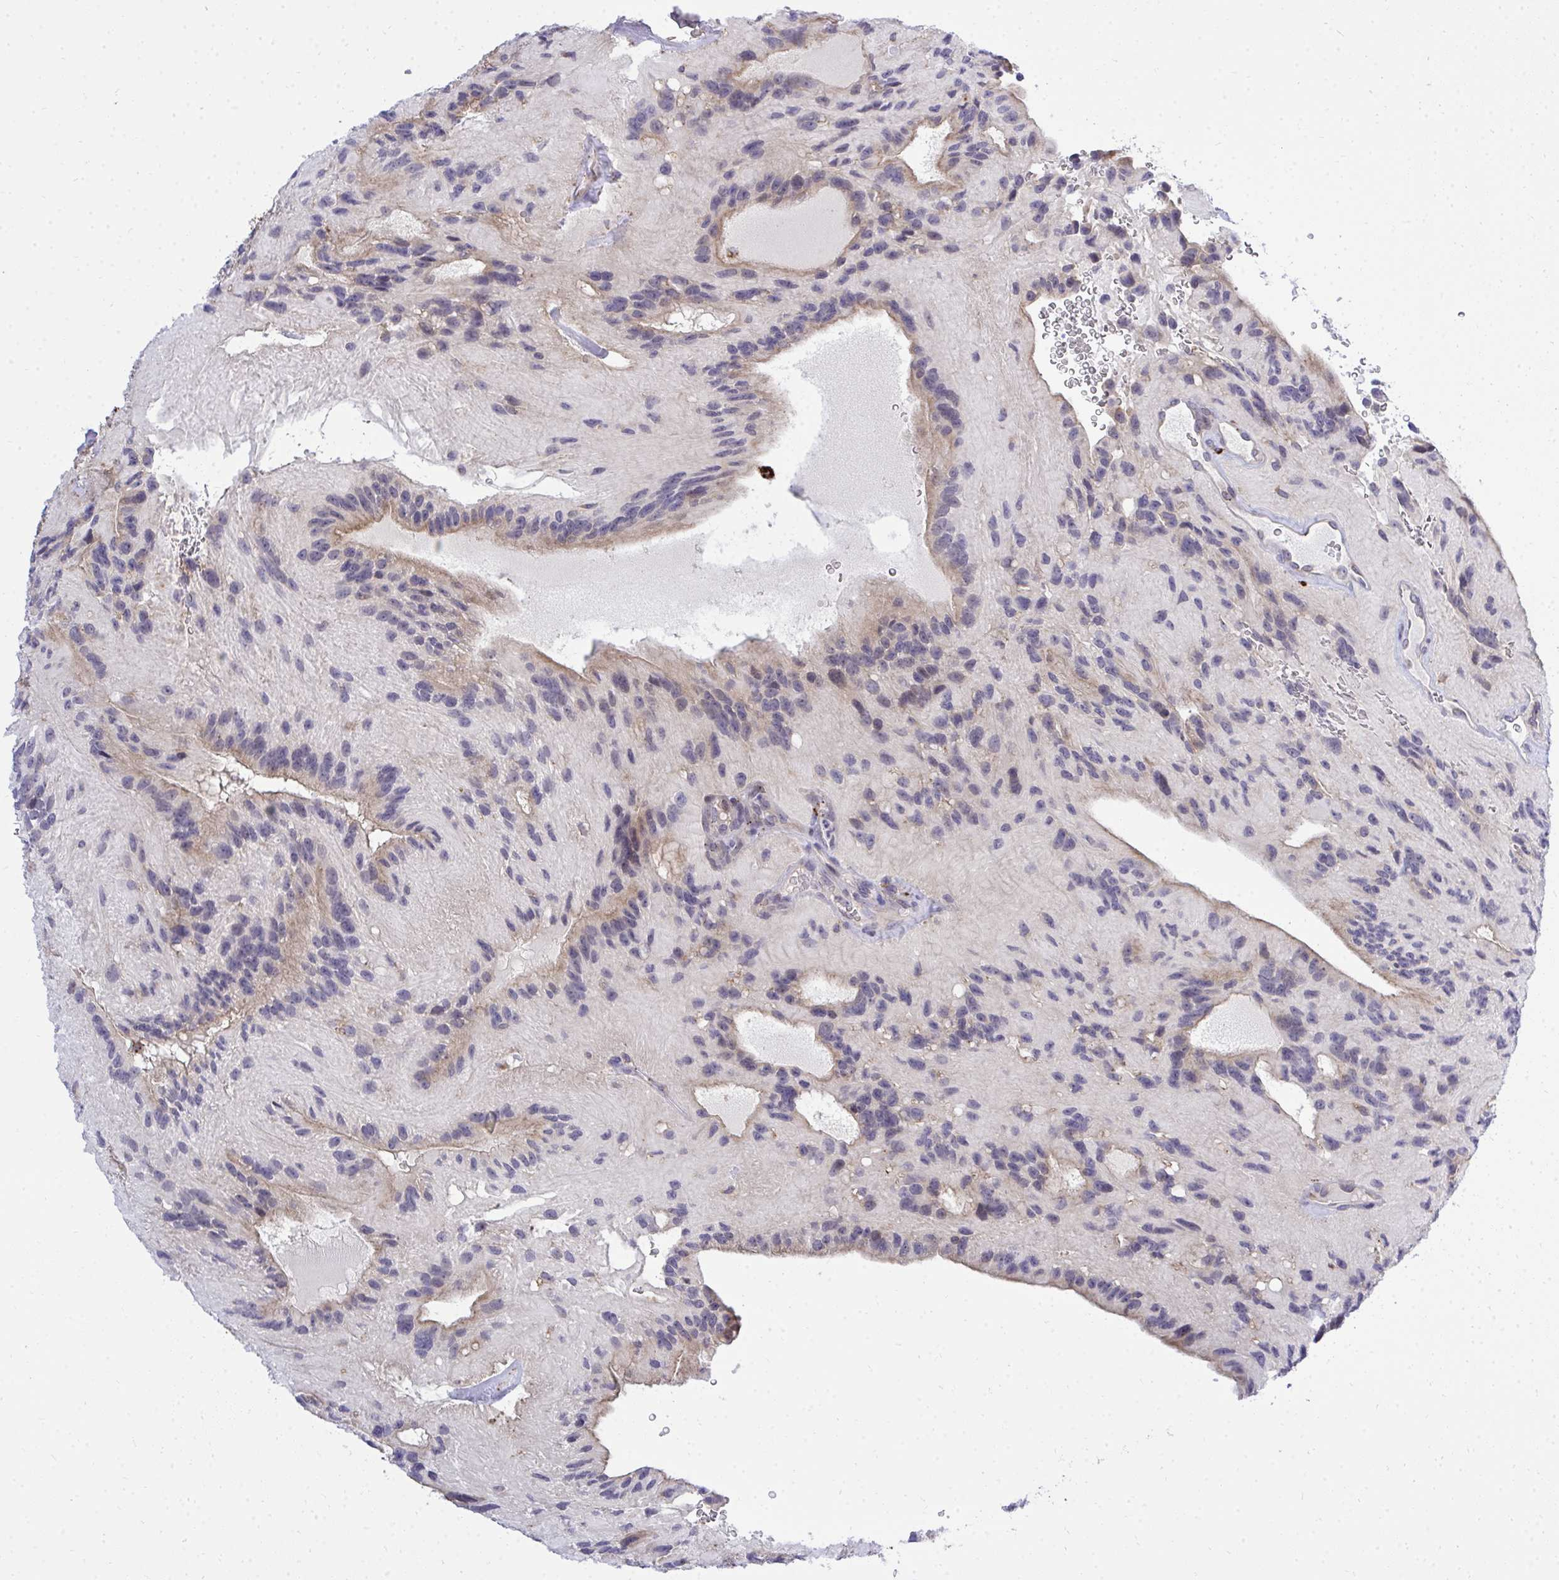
{"staining": {"intensity": "negative", "quantity": "none", "location": "none"}, "tissue": "glioma", "cell_type": "Tumor cells", "image_type": "cancer", "snomed": [{"axis": "morphology", "description": "Glioma, malignant, Low grade"}, {"axis": "topography", "description": "Brain"}], "caption": "IHC histopathology image of human glioma stained for a protein (brown), which exhibits no staining in tumor cells.", "gene": "XAF1", "patient": {"sex": "male", "age": 31}}